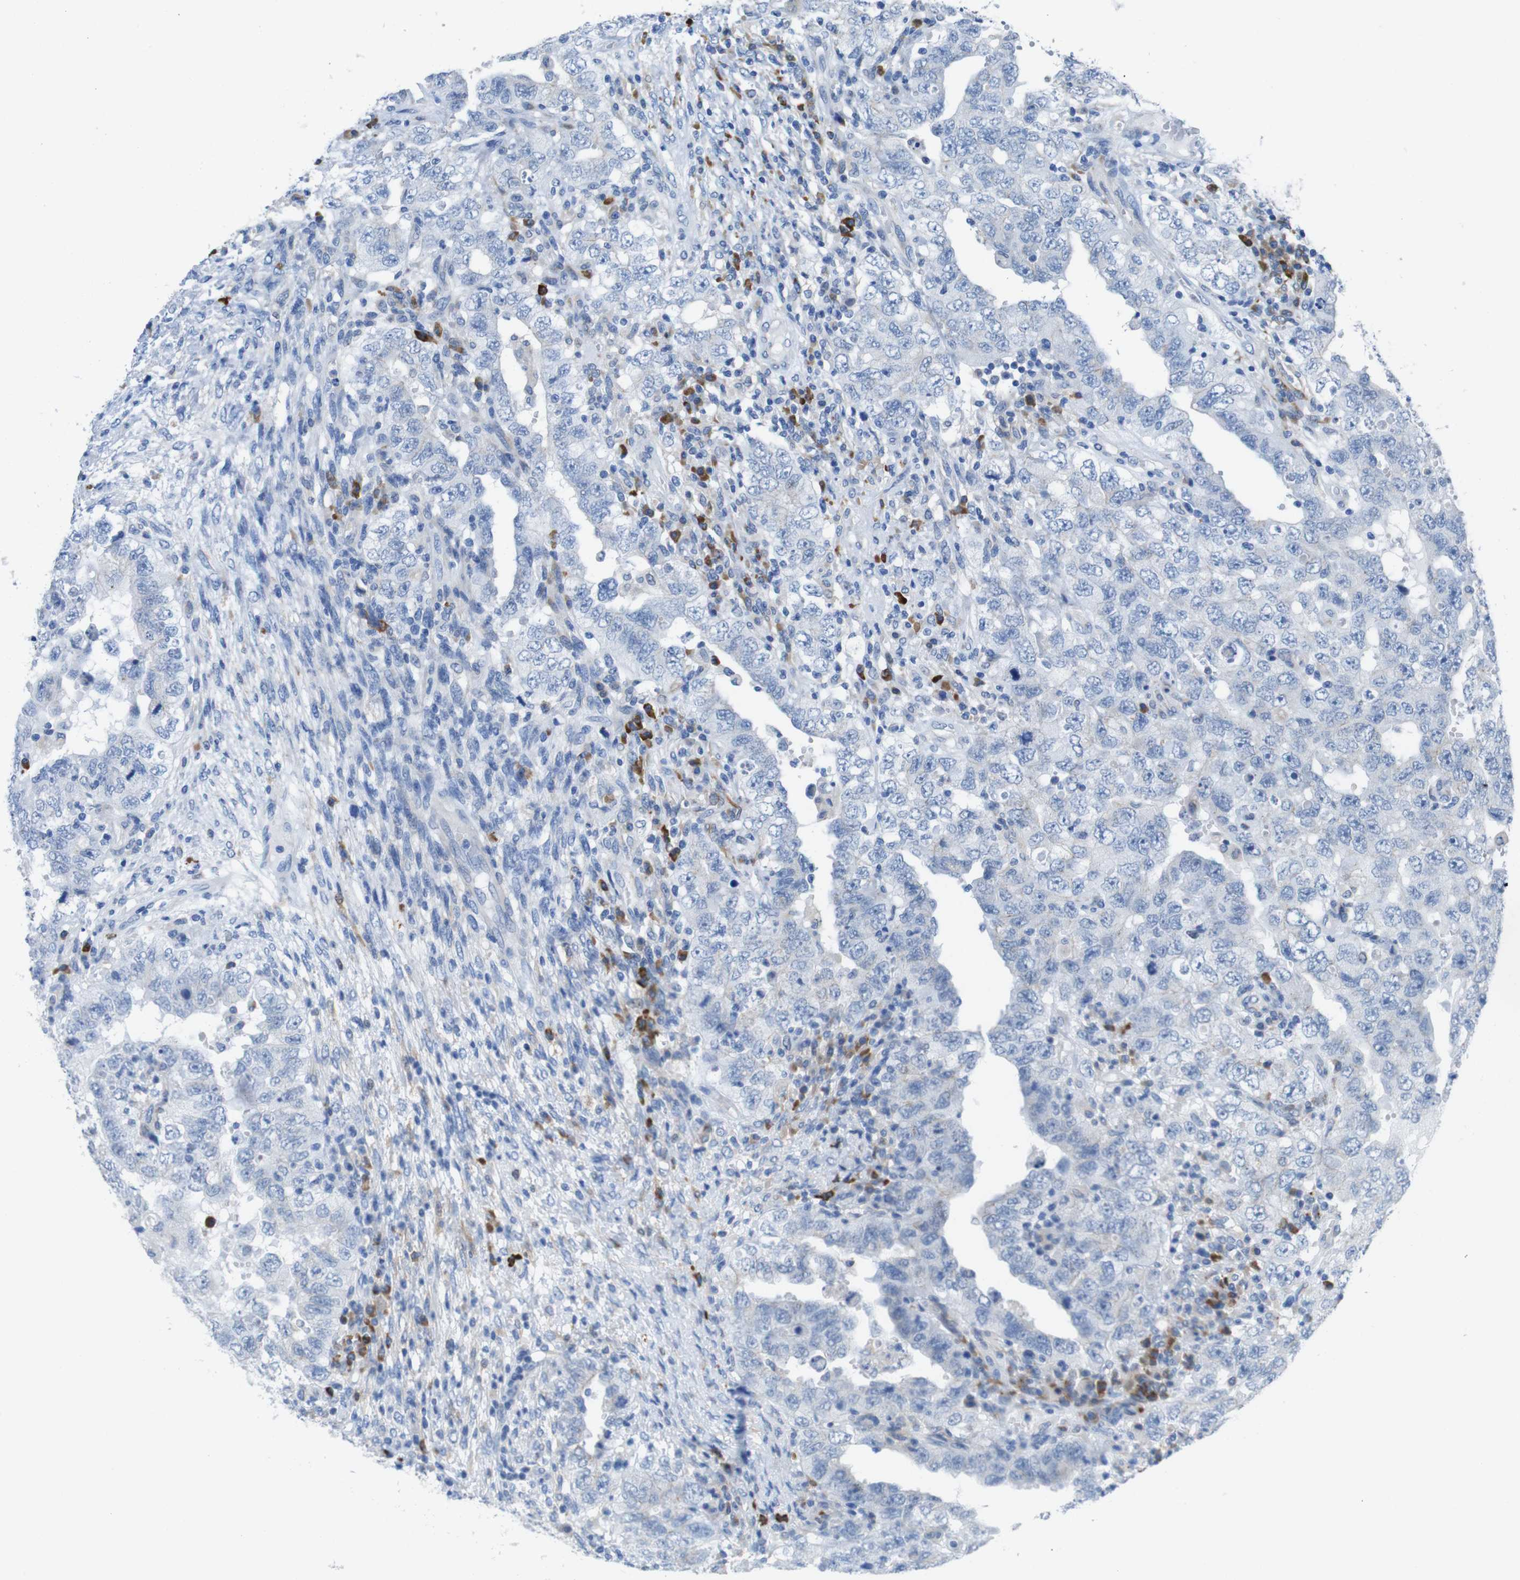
{"staining": {"intensity": "negative", "quantity": "none", "location": "none"}, "tissue": "testis cancer", "cell_type": "Tumor cells", "image_type": "cancer", "snomed": [{"axis": "morphology", "description": "Carcinoma, Embryonal, NOS"}, {"axis": "topography", "description": "Testis"}], "caption": "There is no significant positivity in tumor cells of testis cancer.", "gene": "CLMN", "patient": {"sex": "male", "age": 26}}